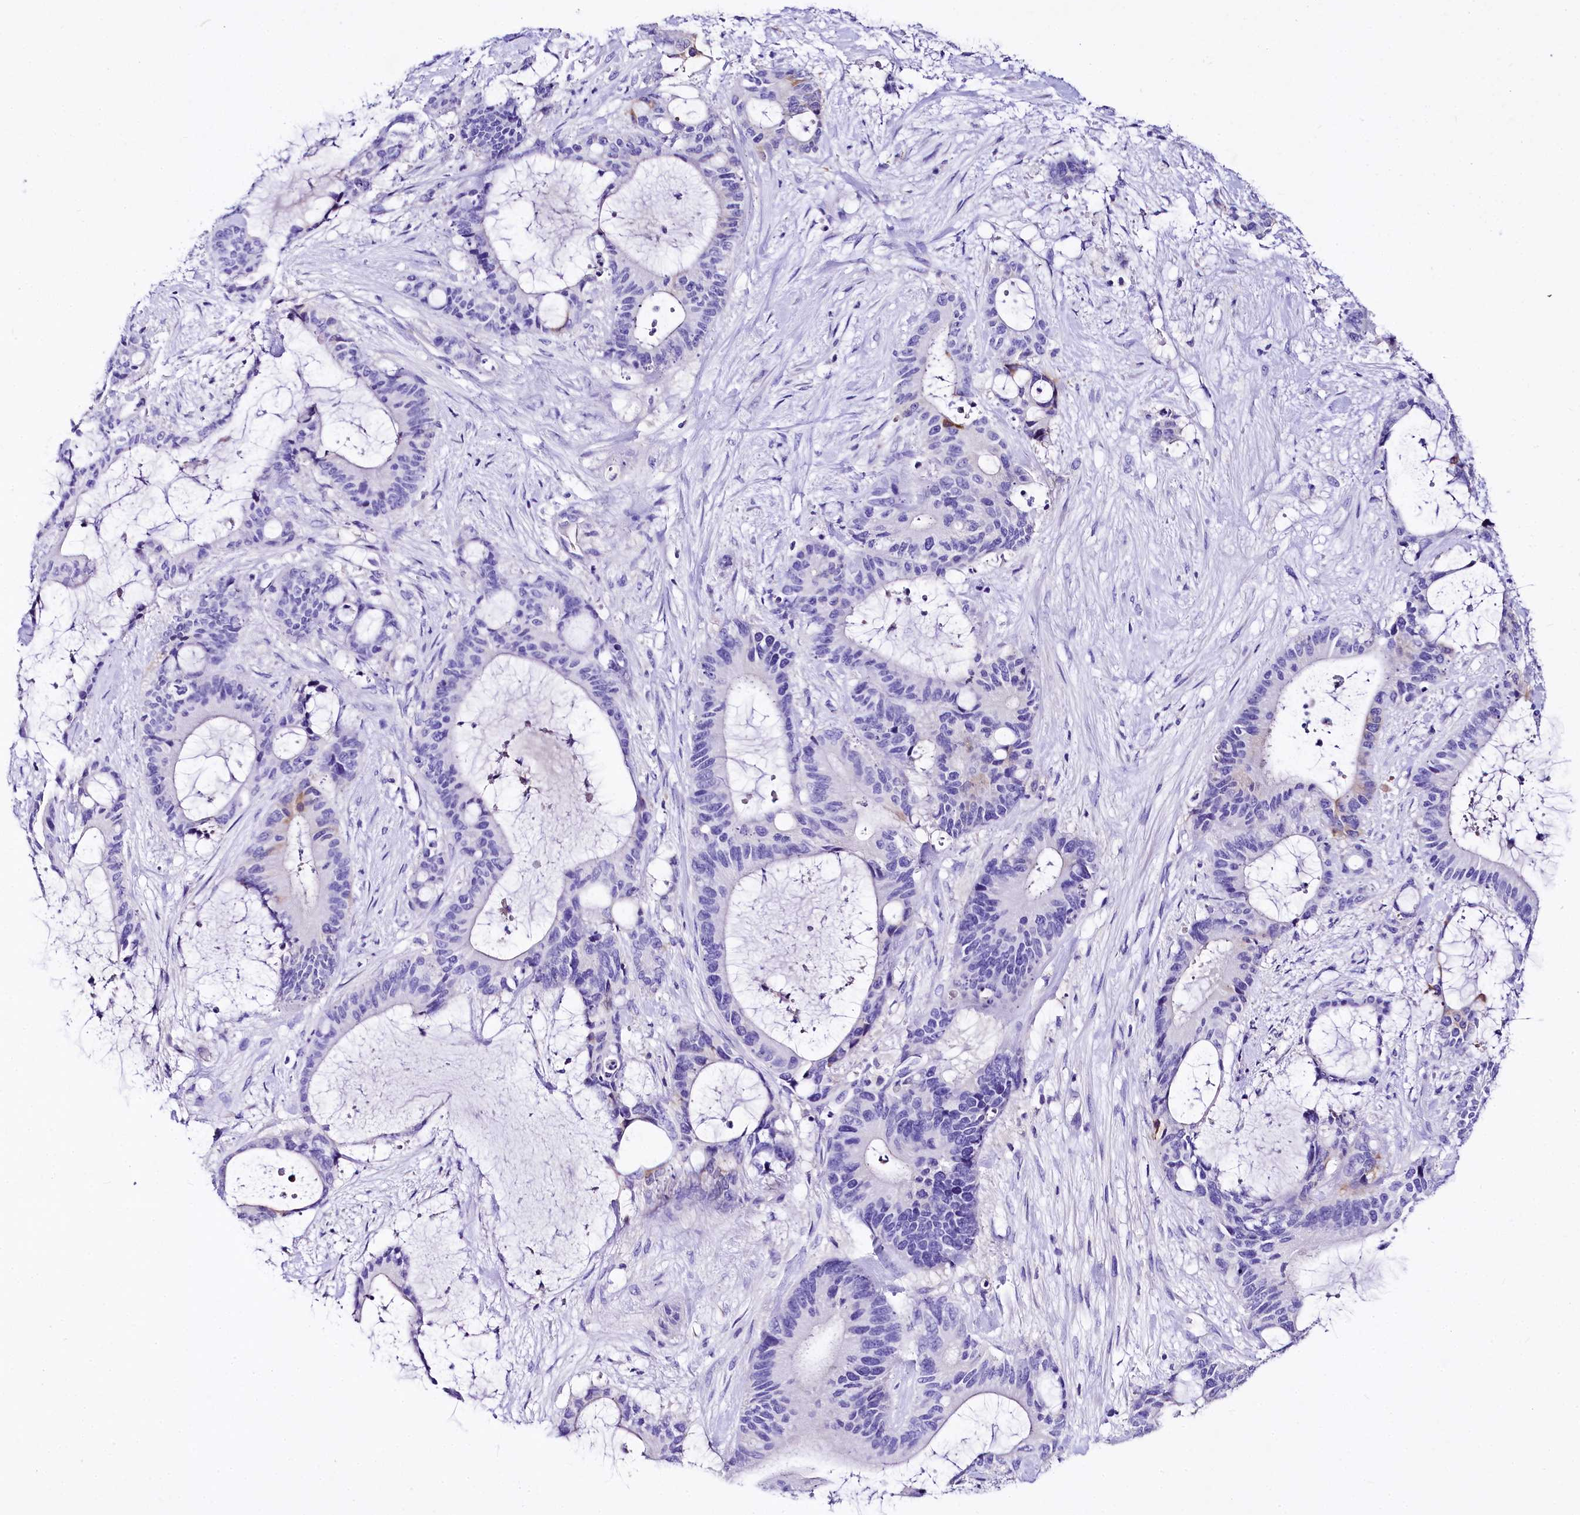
{"staining": {"intensity": "negative", "quantity": "none", "location": "none"}, "tissue": "liver cancer", "cell_type": "Tumor cells", "image_type": "cancer", "snomed": [{"axis": "morphology", "description": "Normal tissue, NOS"}, {"axis": "morphology", "description": "Cholangiocarcinoma"}, {"axis": "topography", "description": "Liver"}, {"axis": "topography", "description": "Peripheral nerve tissue"}], "caption": "High power microscopy image of an immunohistochemistry histopathology image of liver cholangiocarcinoma, revealing no significant staining in tumor cells.", "gene": "A2ML1", "patient": {"sex": "female", "age": 73}}